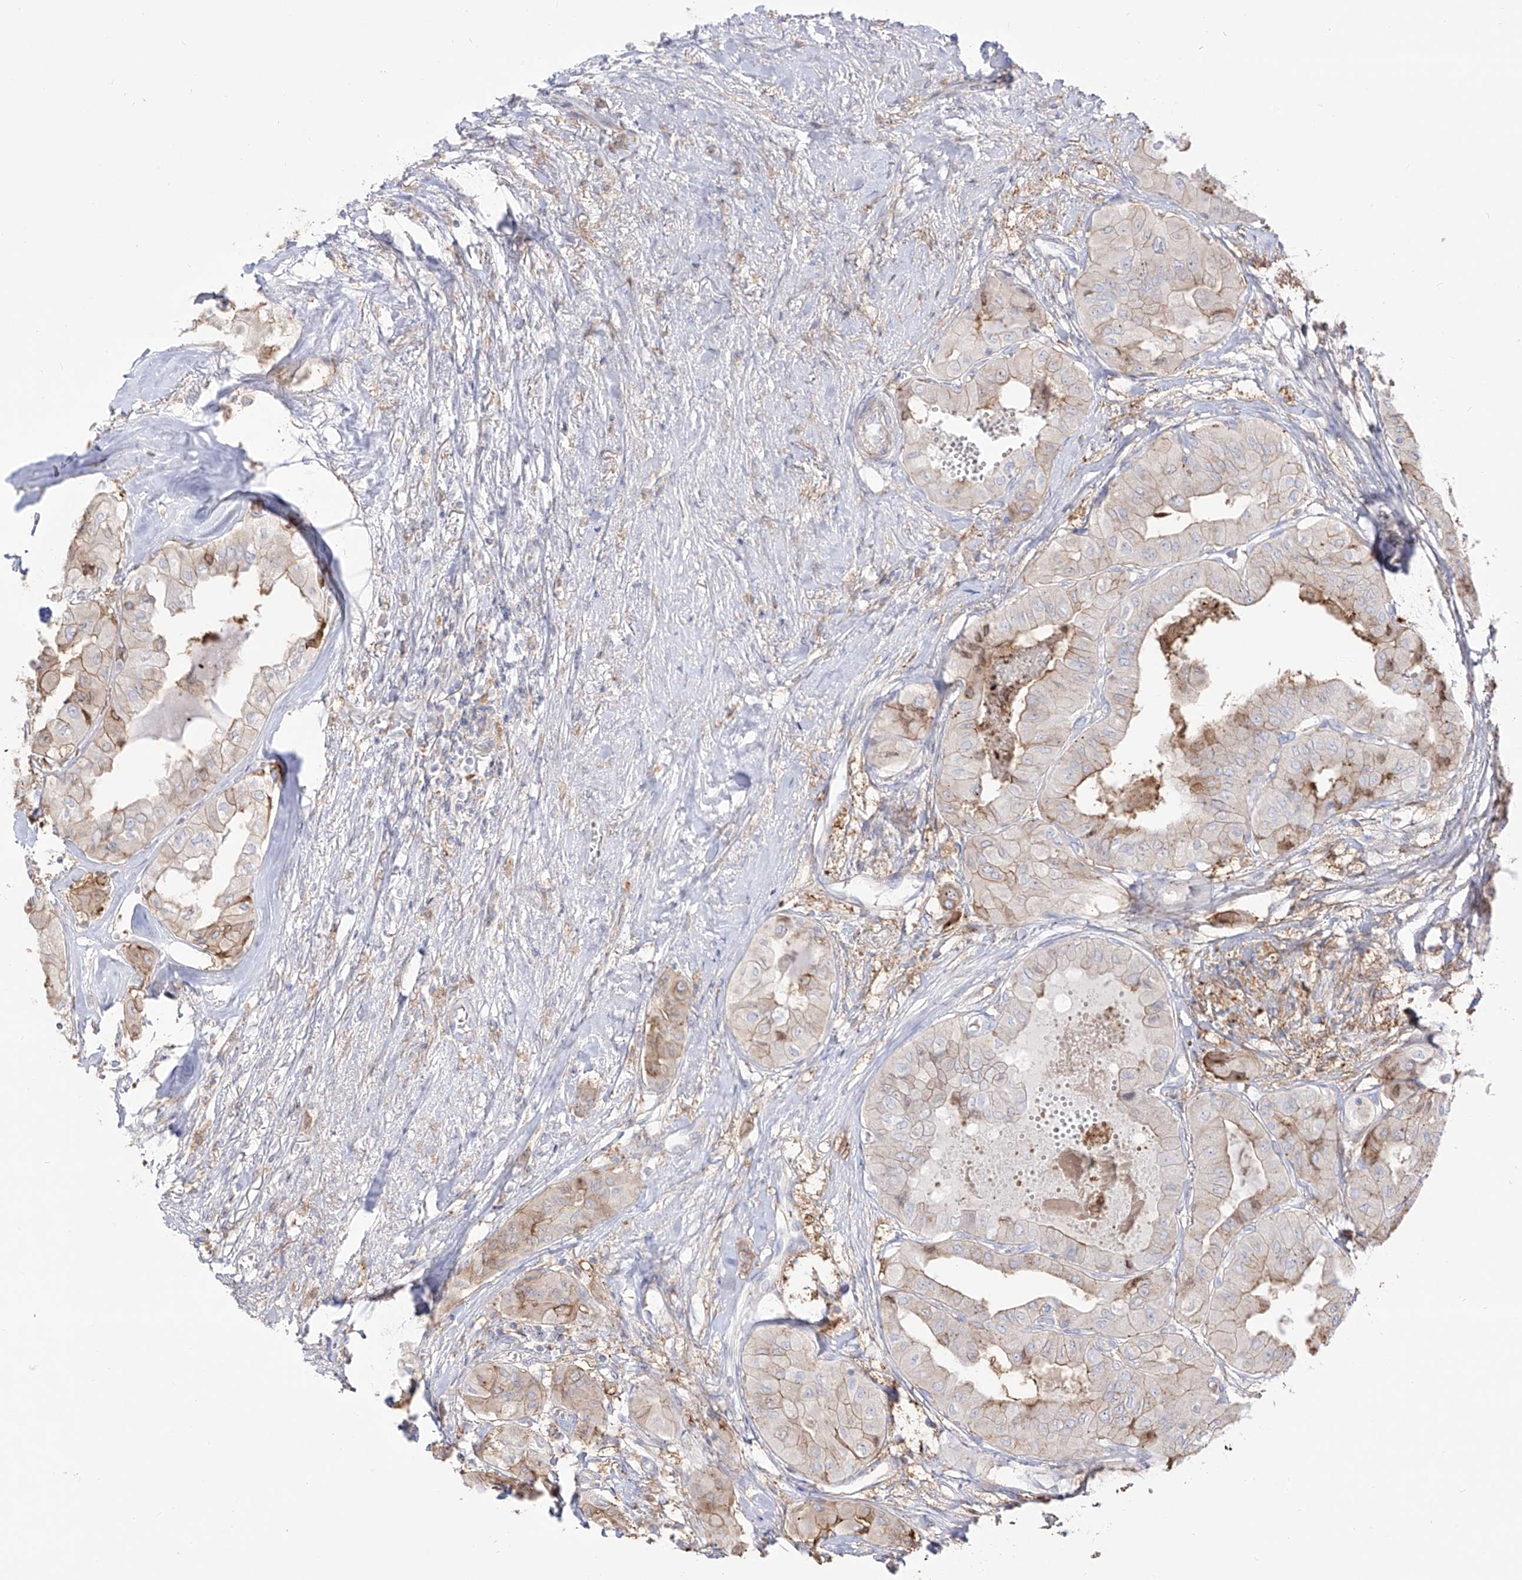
{"staining": {"intensity": "weak", "quantity": "<25%", "location": "cytoplasmic/membranous"}, "tissue": "thyroid cancer", "cell_type": "Tumor cells", "image_type": "cancer", "snomed": [{"axis": "morphology", "description": "Papillary adenocarcinoma, NOS"}, {"axis": "topography", "description": "Thyroid gland"}], "caption": "Micrograph shows no significant protein staining in tumor cells of thyroid cancer.", "gene": "ZGRF1", "patient": {"sex": "female", "age": 59}}